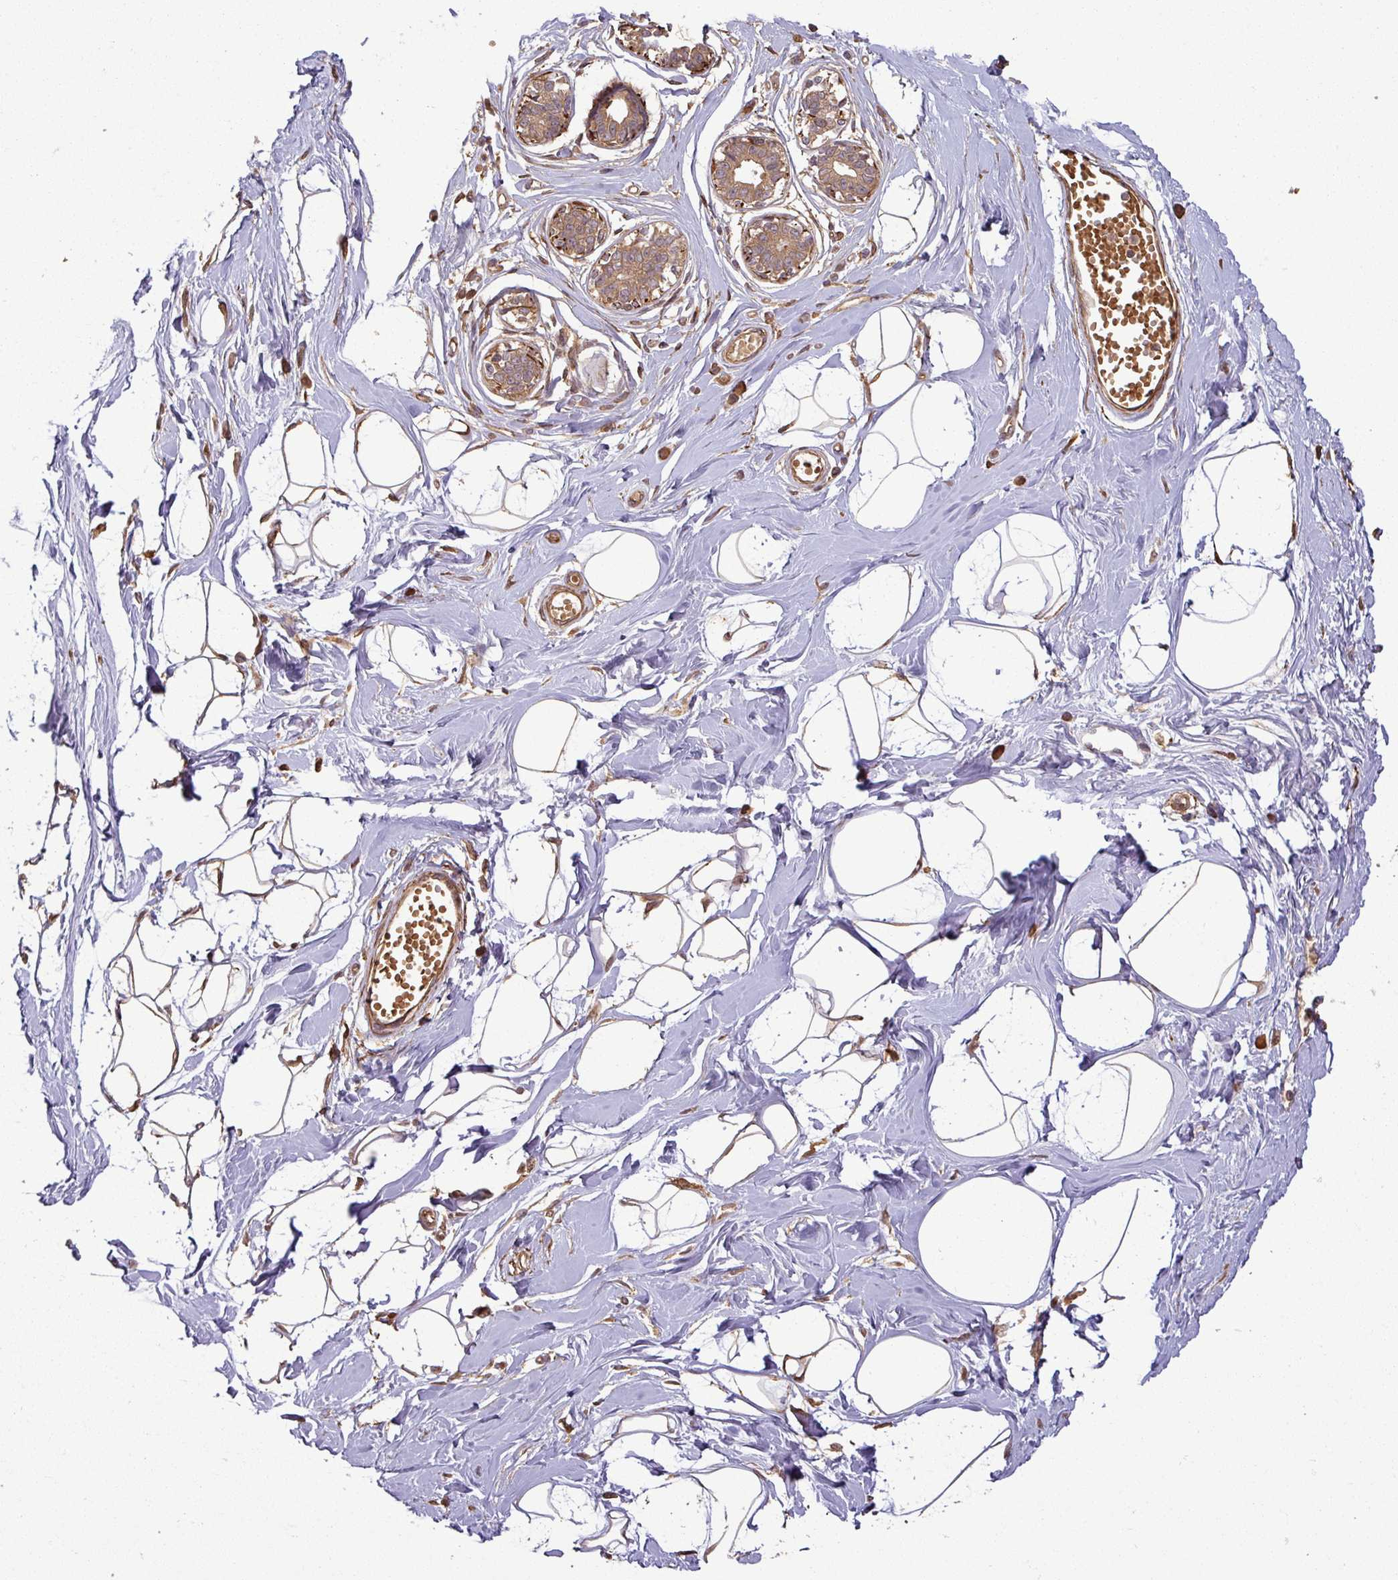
{"staining": {"intensity": "moderate", "quantity": ">75%", "location": "cytoplasmic/membranous"}, "tissue": "breast", "cell_type": "Adipocytes", "image_type": "normal", "snomed": [{"axis": "morphology", "description": "Normal tissue, NOS"}, {"axis": "topography", "description": "Breast"}], "caption": "Moderate cytoplasmic/membranous staining for a protein is identified in about >75% of adipocytes of benign breast using immunohistochemistry (IHC).", "gene": "MAP3K6", "patient": {"sex": "female", "age": 45}}